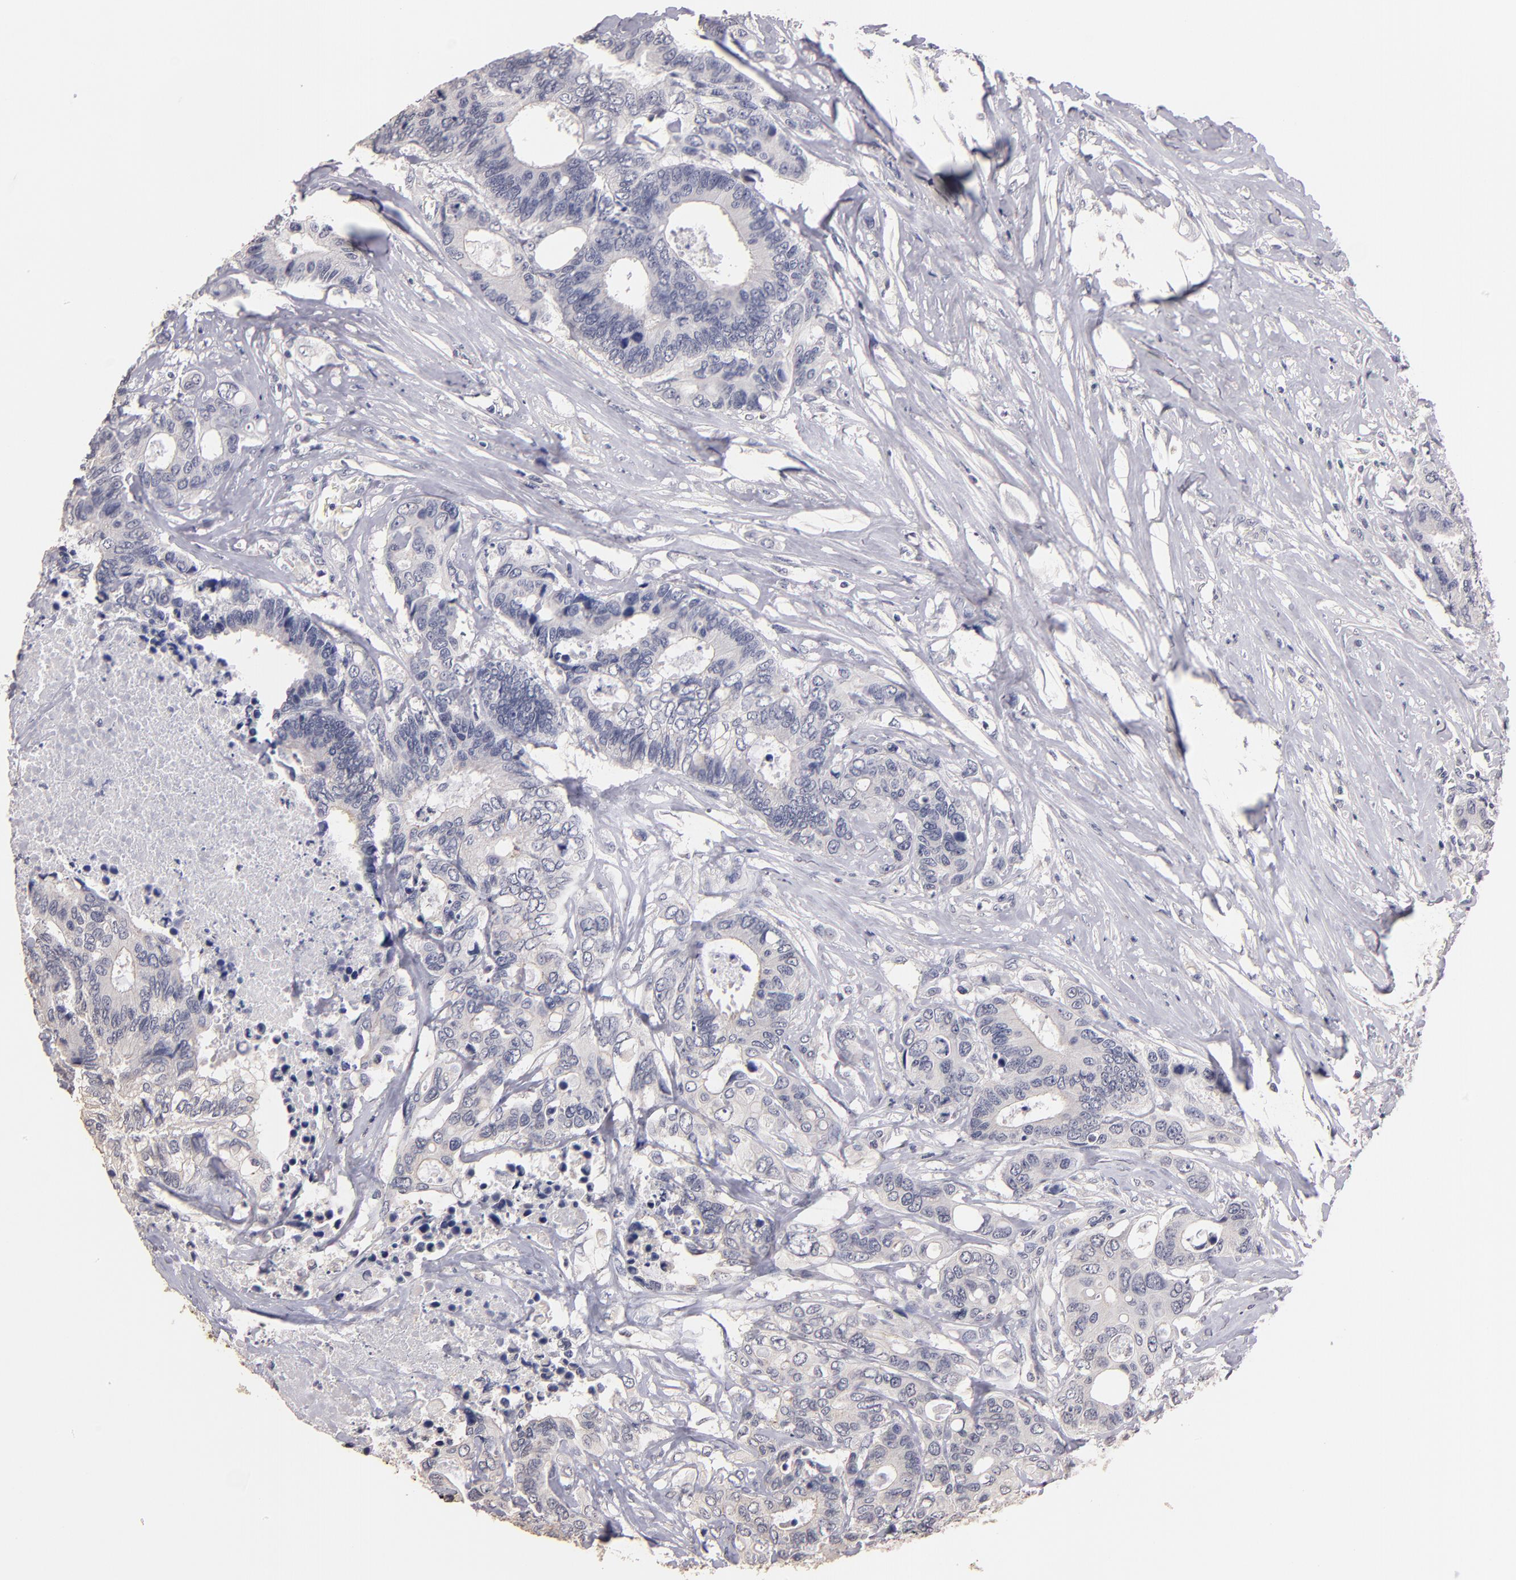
{"staining": {"intensity": "negative", "quantity": "none", "location": "none"}, "tissue": "colorectal cancer", "cell_type": "Tumor cells", "image_type": "cancer", "snomed": [{"axis": "morphology", "description": "Adenocarcinoma, NOS"}, {"axis": "topography", "description": "Rectum"}], "caption": "Immunohistochemical staining of colorectal cancer reveals no significant expression in tumor cells.", "gene": "SOX10", "patient": {"sex": "male", "age": 55}}